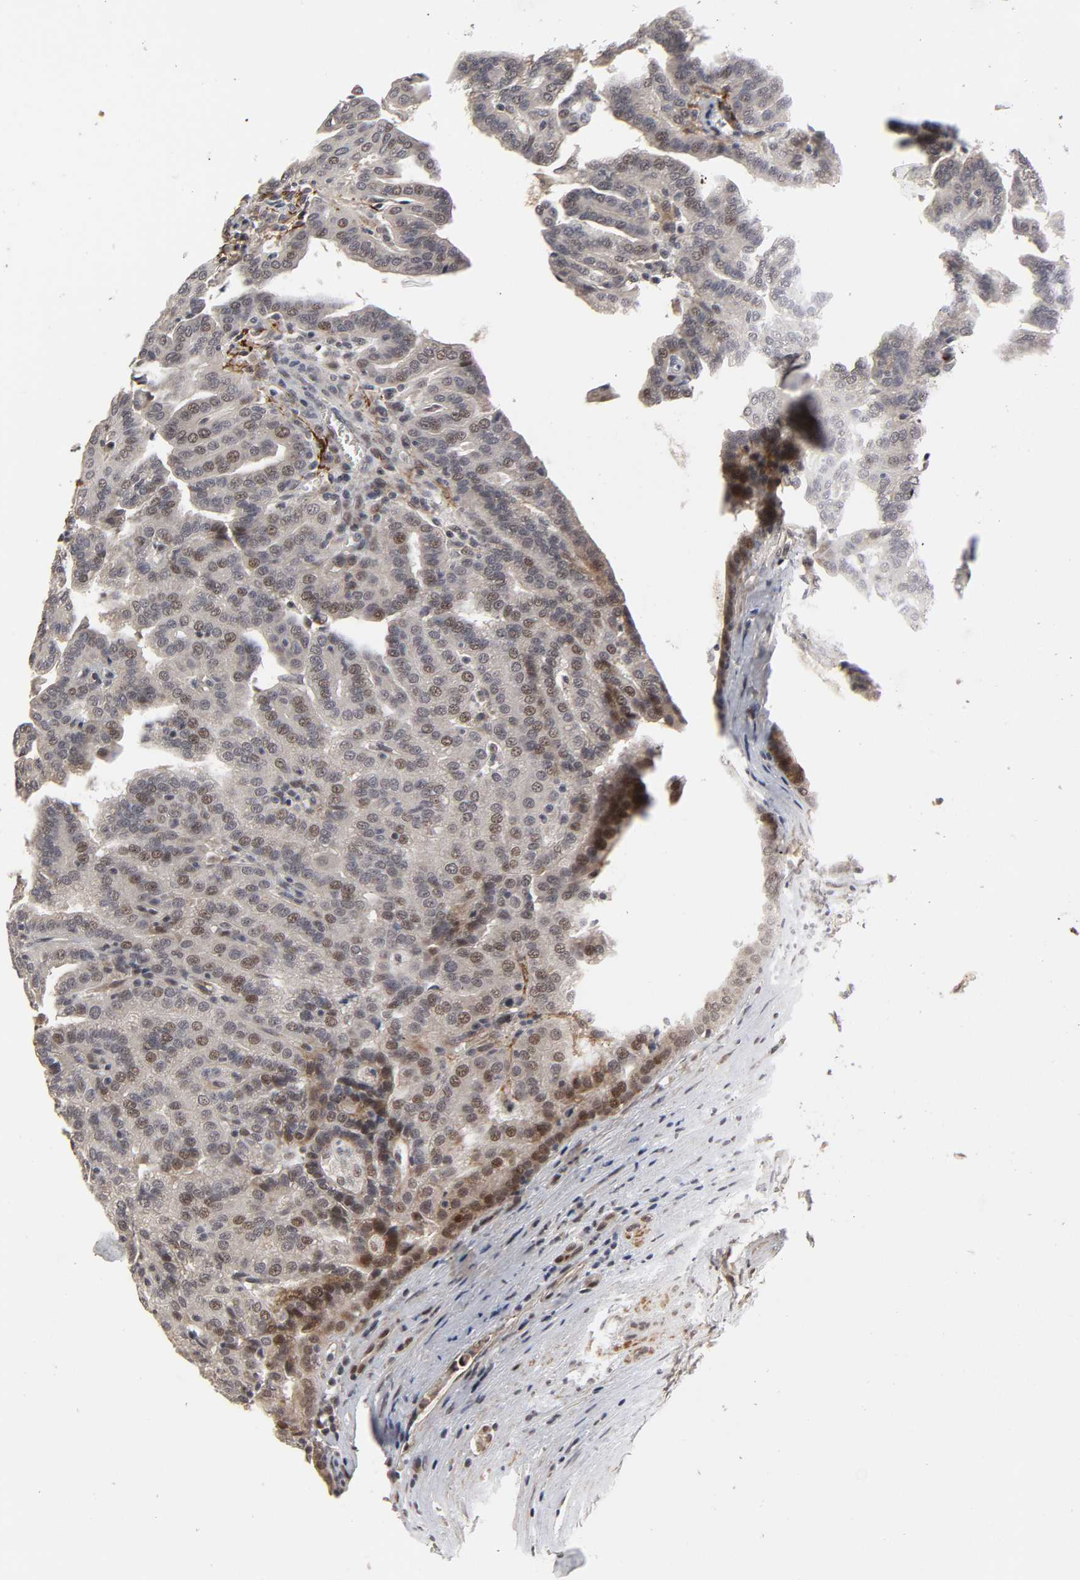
{"staining": {"intensity": "weak", "quantity": "25%-75%", "location": "nuclear"}, "tissue": "renal cancer", "cell_type": "Tumor cells", "image_type": "cancer", "snomed": [{"axis": "morphology", "description": "Adenocarcinoma, NOS"}, {"axis": "topography", "description": "Kidney"}], "caption": "Renal cancer (adenocarcinoma) tissue reveals weak nuclear expression in approximately 25%-75% of tumor cells, visualized by immunohistochemistry.", "gene": "ZKSCAN8", "patient": {"sex": "male", "age": 61}}